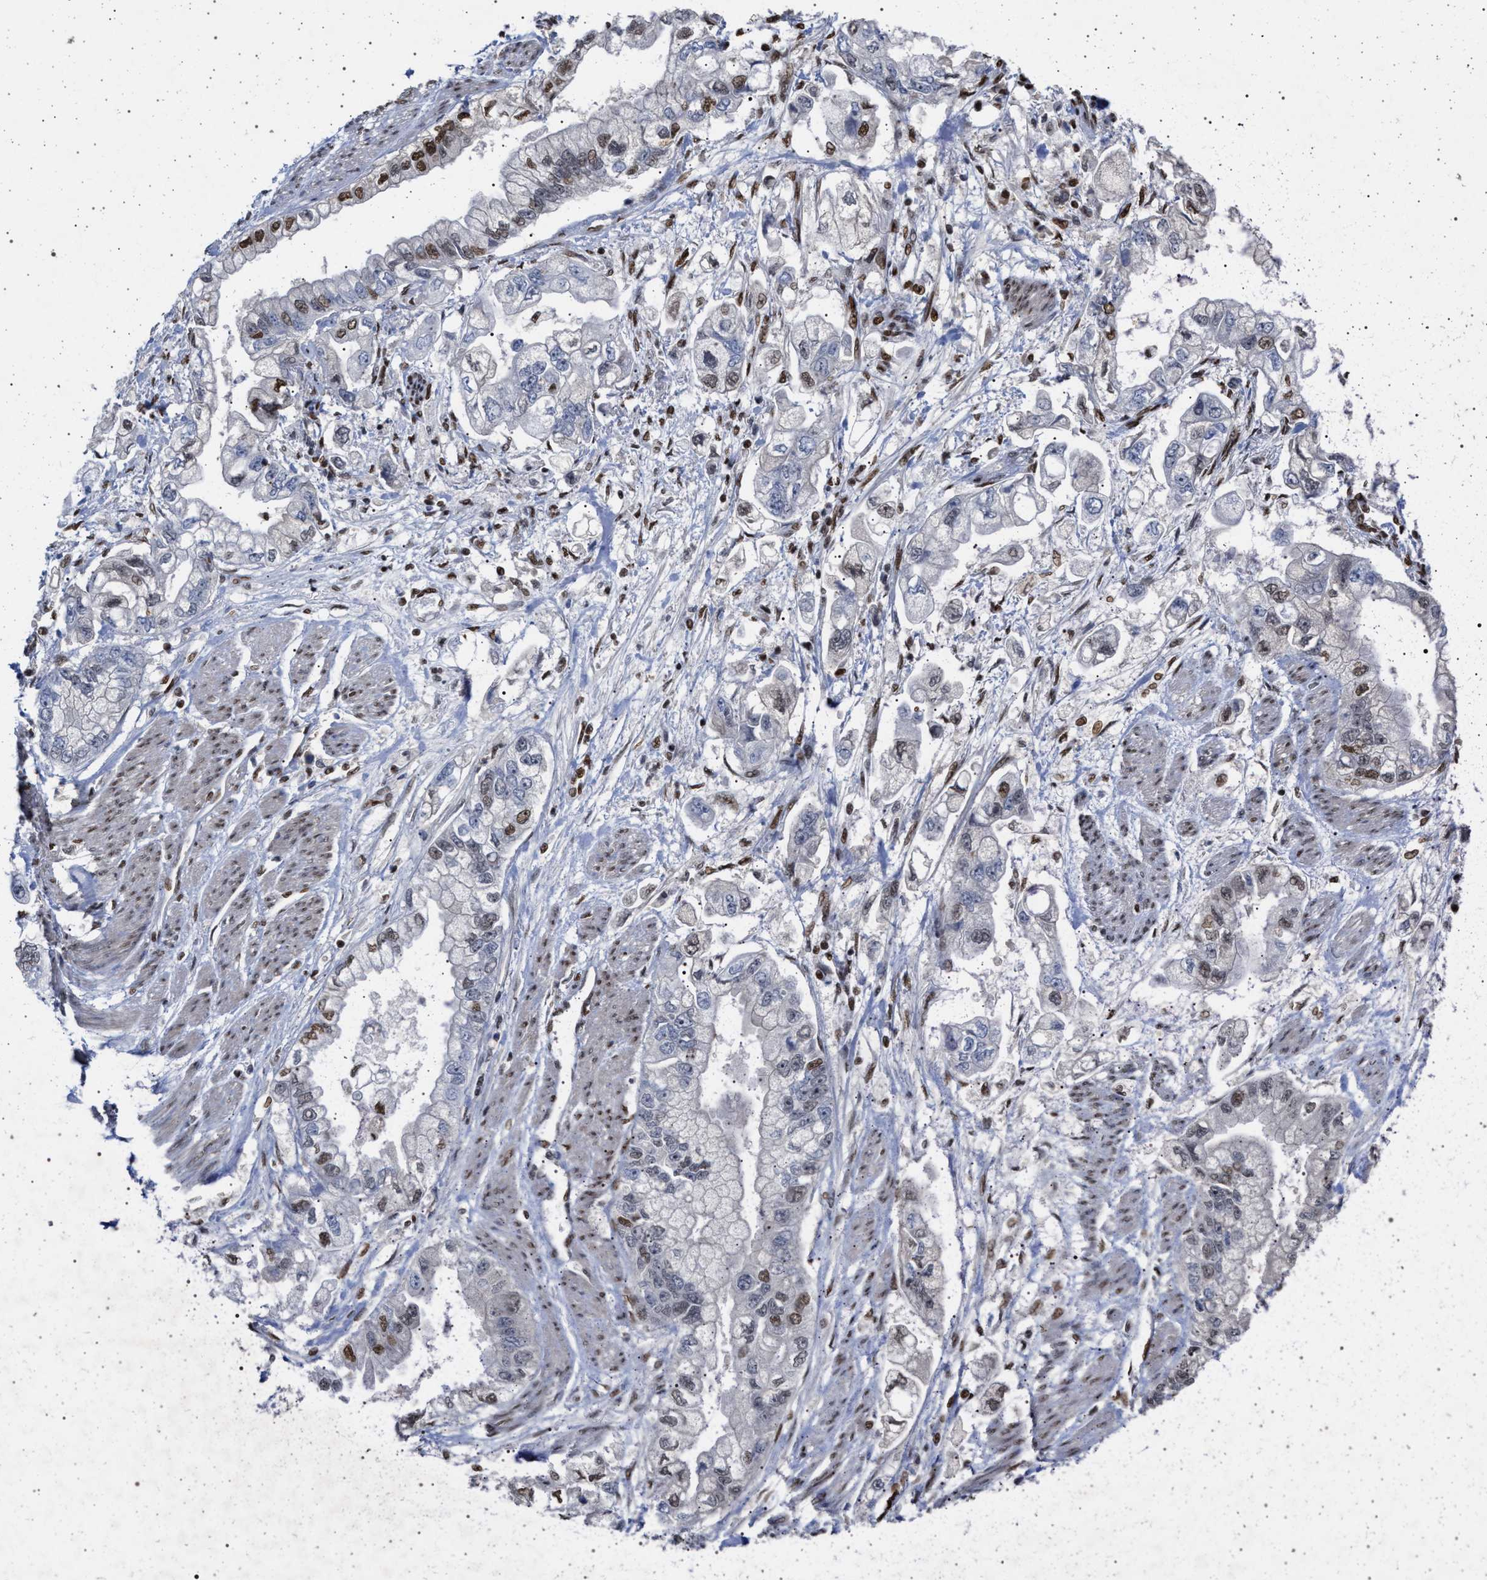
{"staining": {"intensity": "moderate", "quantity": "25%-75%", "location": "nuclear"}, "tissue": "stomach cancer", "cell_type": "Tumor cells", "image_type": "cancer", "snomed": [{"axis": "morphology", "description": "Normal tissue, NOS"}, {"axis": "morphology", "description": "Adenocarcinoma, NOS"}, {"axis": "topography", "description": "Stomach"}], "caption": "Tumor cells display medium levels of moderate nuclear staining in approximately 25%-75% of cells in adenocarcinoma (stomach).", "gene": "PHF12", "patient": {"sex": "male", "age": 62}}